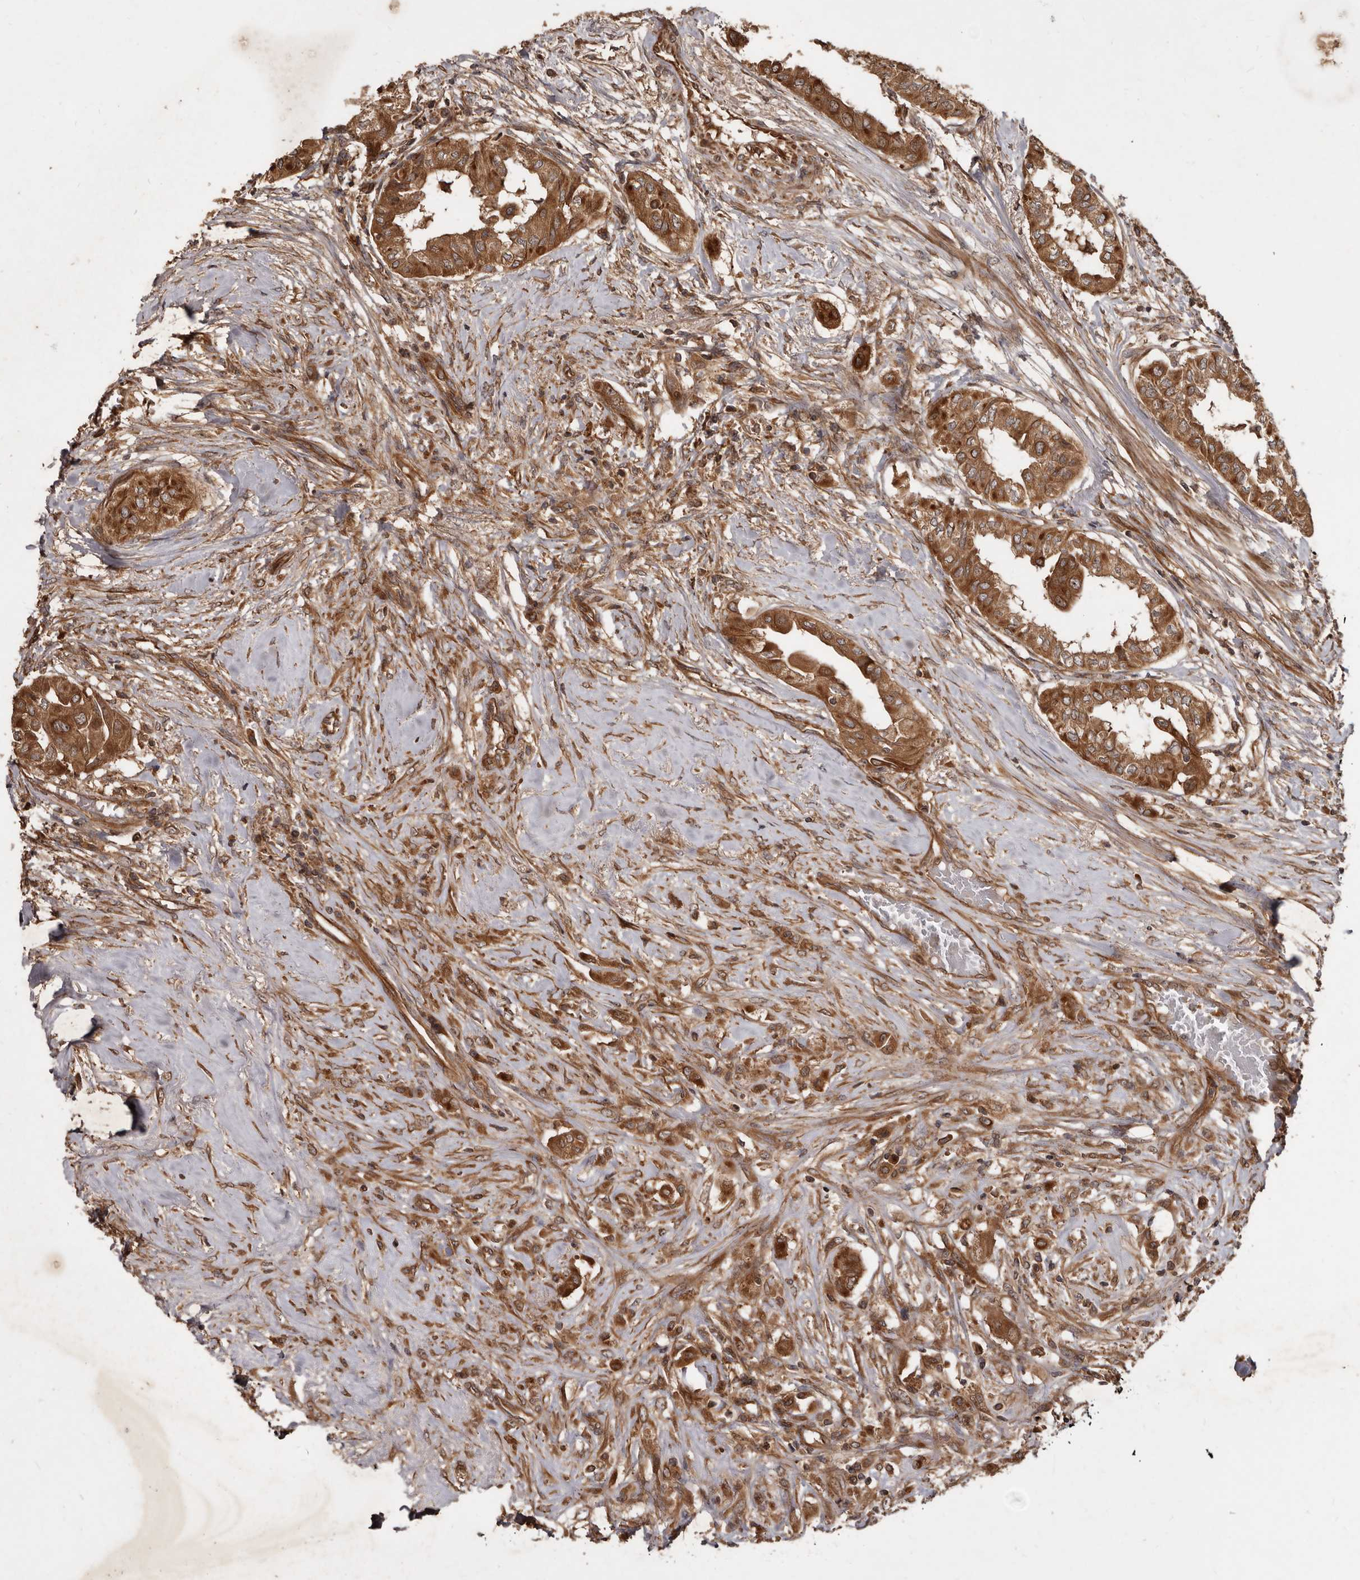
{"staining": {"intensity": "moderate", "quantity": ">75%", "location": "cytoplasmic/membranous"}, "tissue": "thyroid cancer", "cell_type": "Tumor cells", "image_type": "cancer", "snomed": [{"axis": "morphology", "description": "Papillary adenocarcinoma, NOS"}, {"axis": "topography", "description": "Thyroid gland"}], "caption": "A histopathology image showing moderate cytoplasmic/membranous staining in approximately >75% of tumor cells in thyroid cancer (papillary adenocarcinoma), as visualized by brown immunohistochemical staining.", "gene": "STK36", "patient": {"sex": "female", "age": 59}}